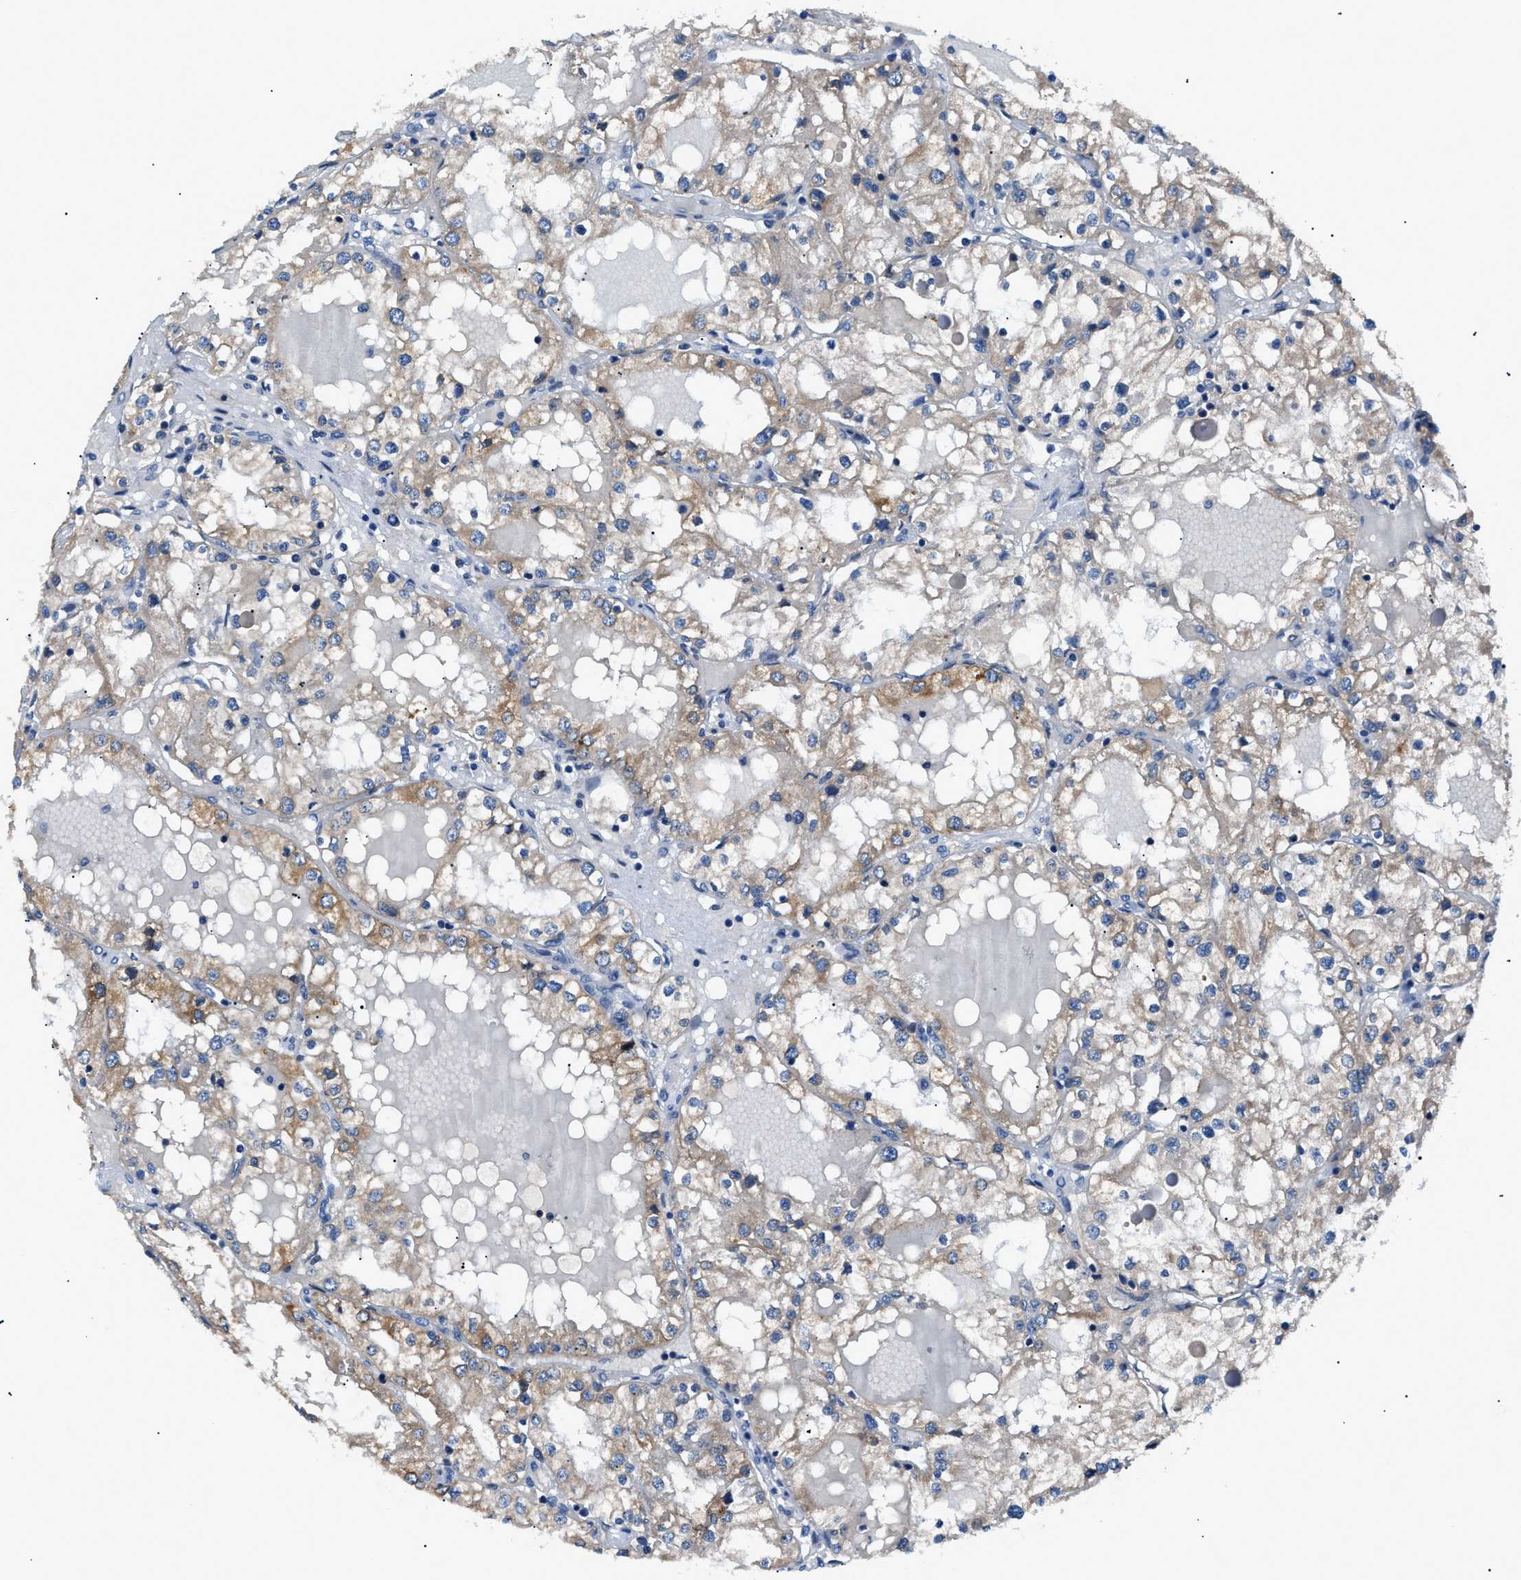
{"staining": {"intensity": "moderate", "quantity": "25%-75%", "location": "cytoplasmic/membranous"}, "tissue": "renal cancer", "cell_type": "Tumor cells", "image_type": "cancer", "snomed": [{"axis": "morphology", "description": "Adenocarcinoma, NOS"}, {"axis": "topography", "description": "Kidney"}], "caption": "Renal adenocarcinoma stained for a protein reveals moderate cytoplasmic/membranous positivity in tumor cells.", "gene": "ZDHHC24", "patient": {"sex": "male", "age": 68}}